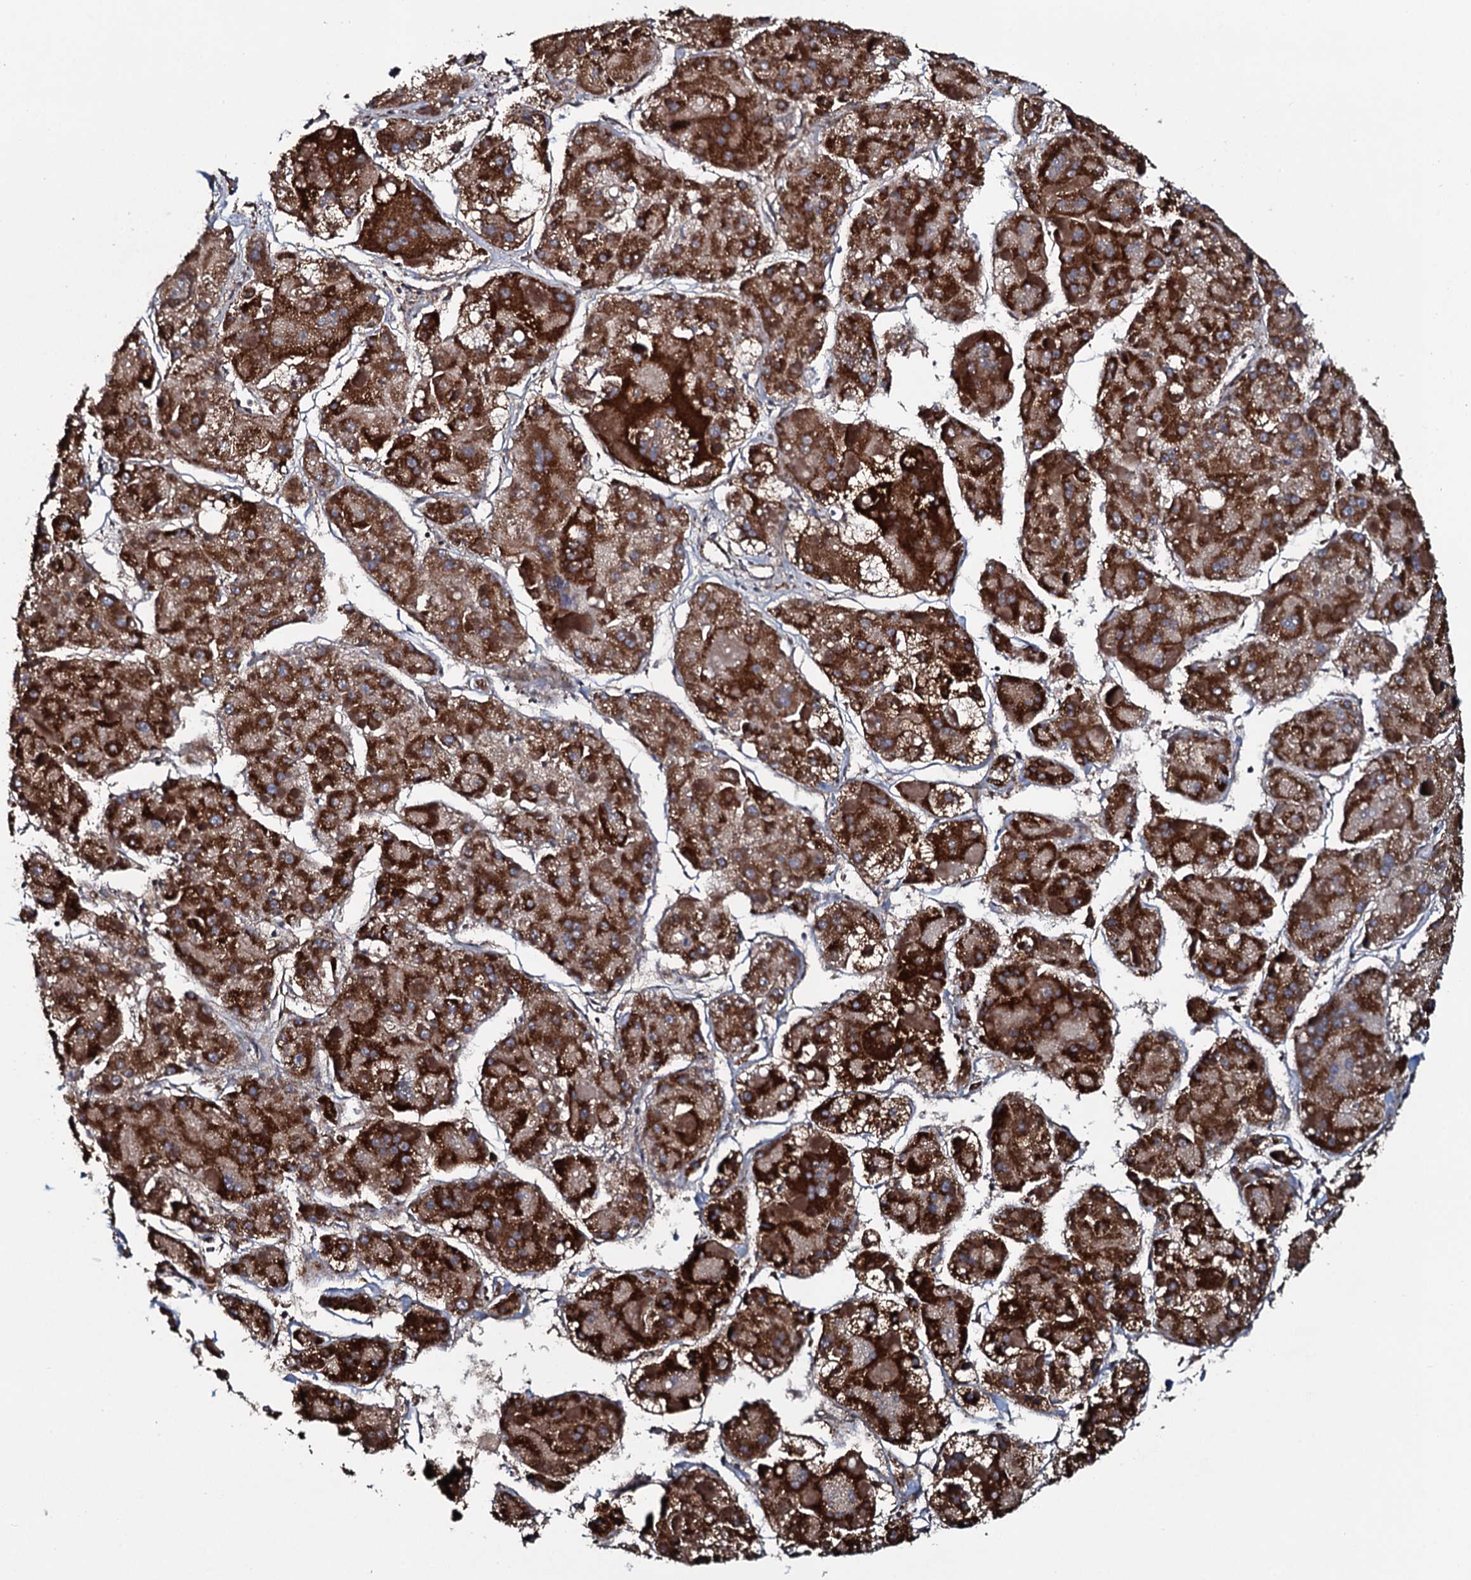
{"staining": {"intensity": "strong", "quantity": ">75%", "location": "cytoplasmic/membranous"}, "tissue": "liver cancer", "cell_type": "Tumor cells", "image_type": "cancer", "snomed": [{"axis": "morphology", "description": "Carcinoma, Hepatocellular, NOS"}, {"axis": "topography", "description": "Liver"}], "caption": "A photomicrograph of human liver cancer stained for a protein exhibits strong cytoplasmic/membranous brown staining in tumor cells.", "gene": "EVC2", "patient": {"sex": "female", "age": 73}}